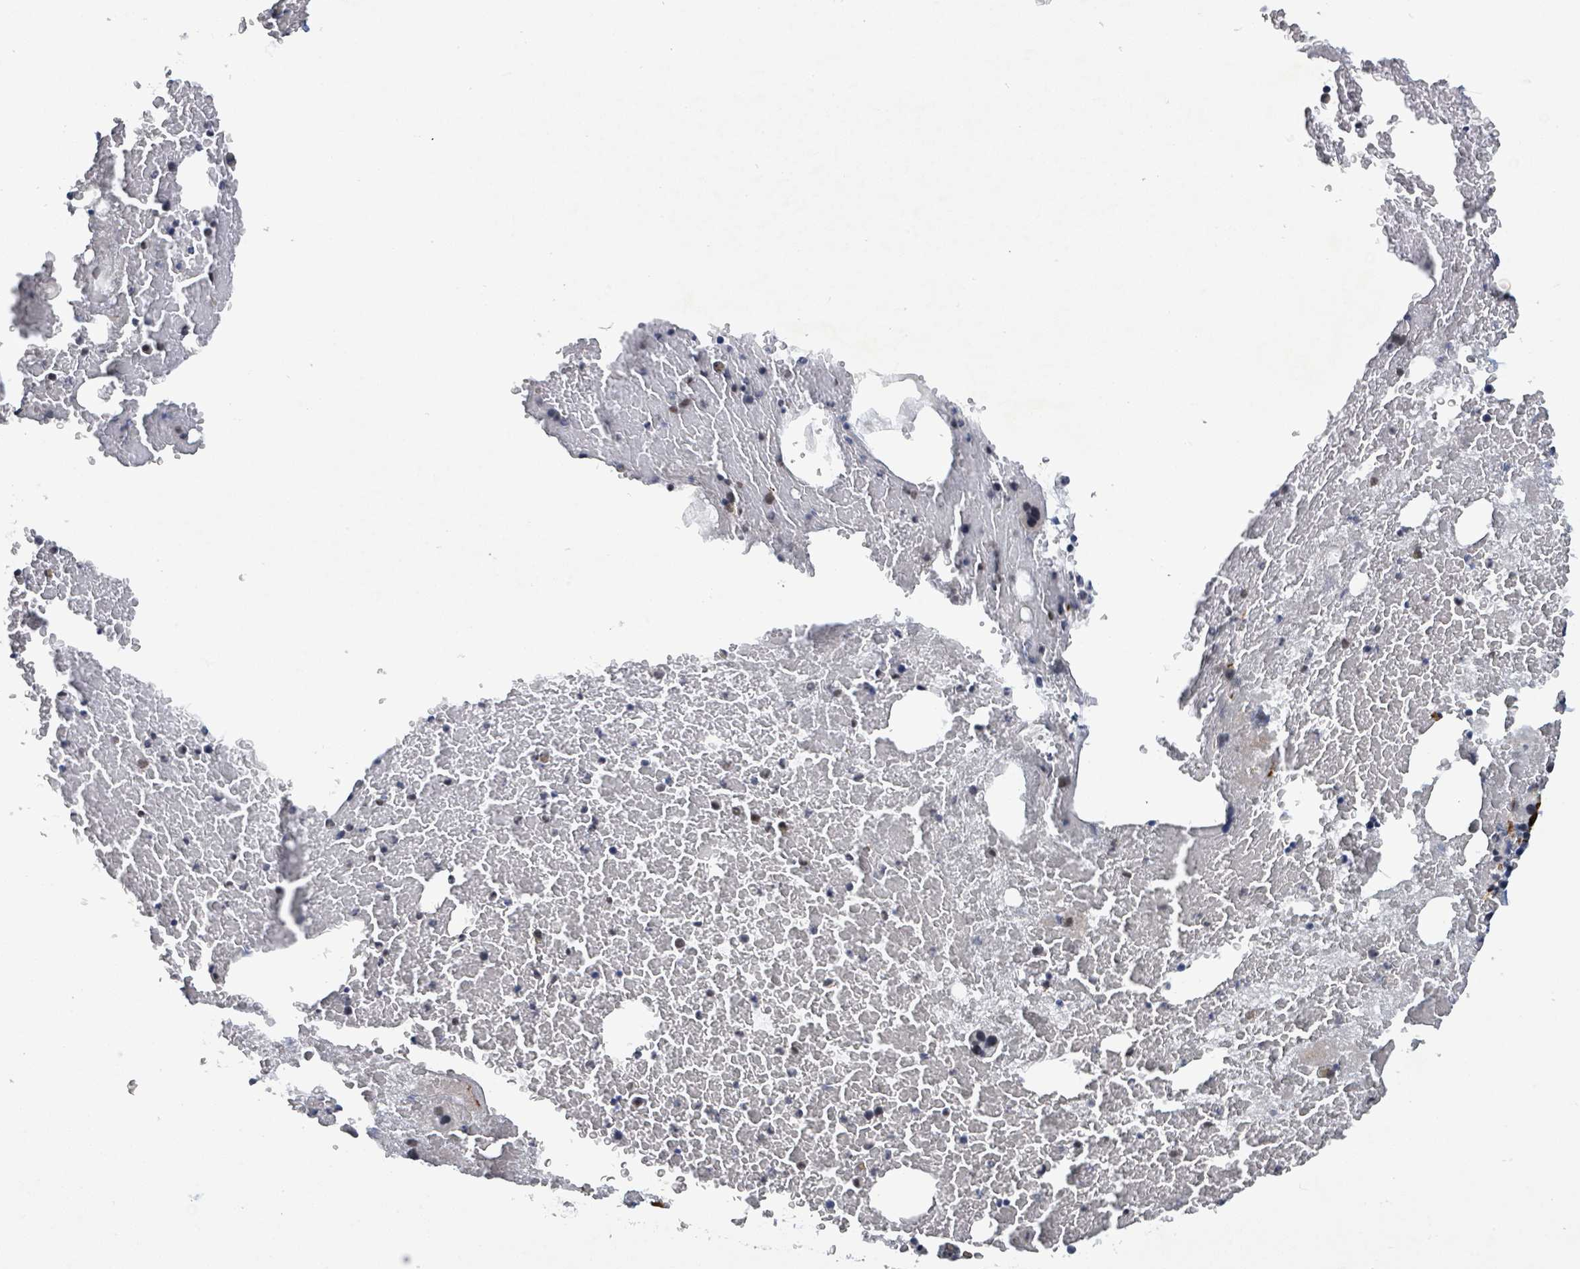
{"staining": {"intensity": "negative", "quantity": "none", "location": "none"}, "tissue": "bone marrow", "cell_type": "Hematopoietic cells", "image_type": "normal", "snomed": [{"axis": "morphology", "description": "Normal tissue, NOS"}, {"axis": "topography", "description": "Bone marrow"}], "caption": "The histopathology image shows no significant staining in hematopoietic cells of bone marrow.", "gene": "BANP", "patient": {"sex": "male", "age": 89}}